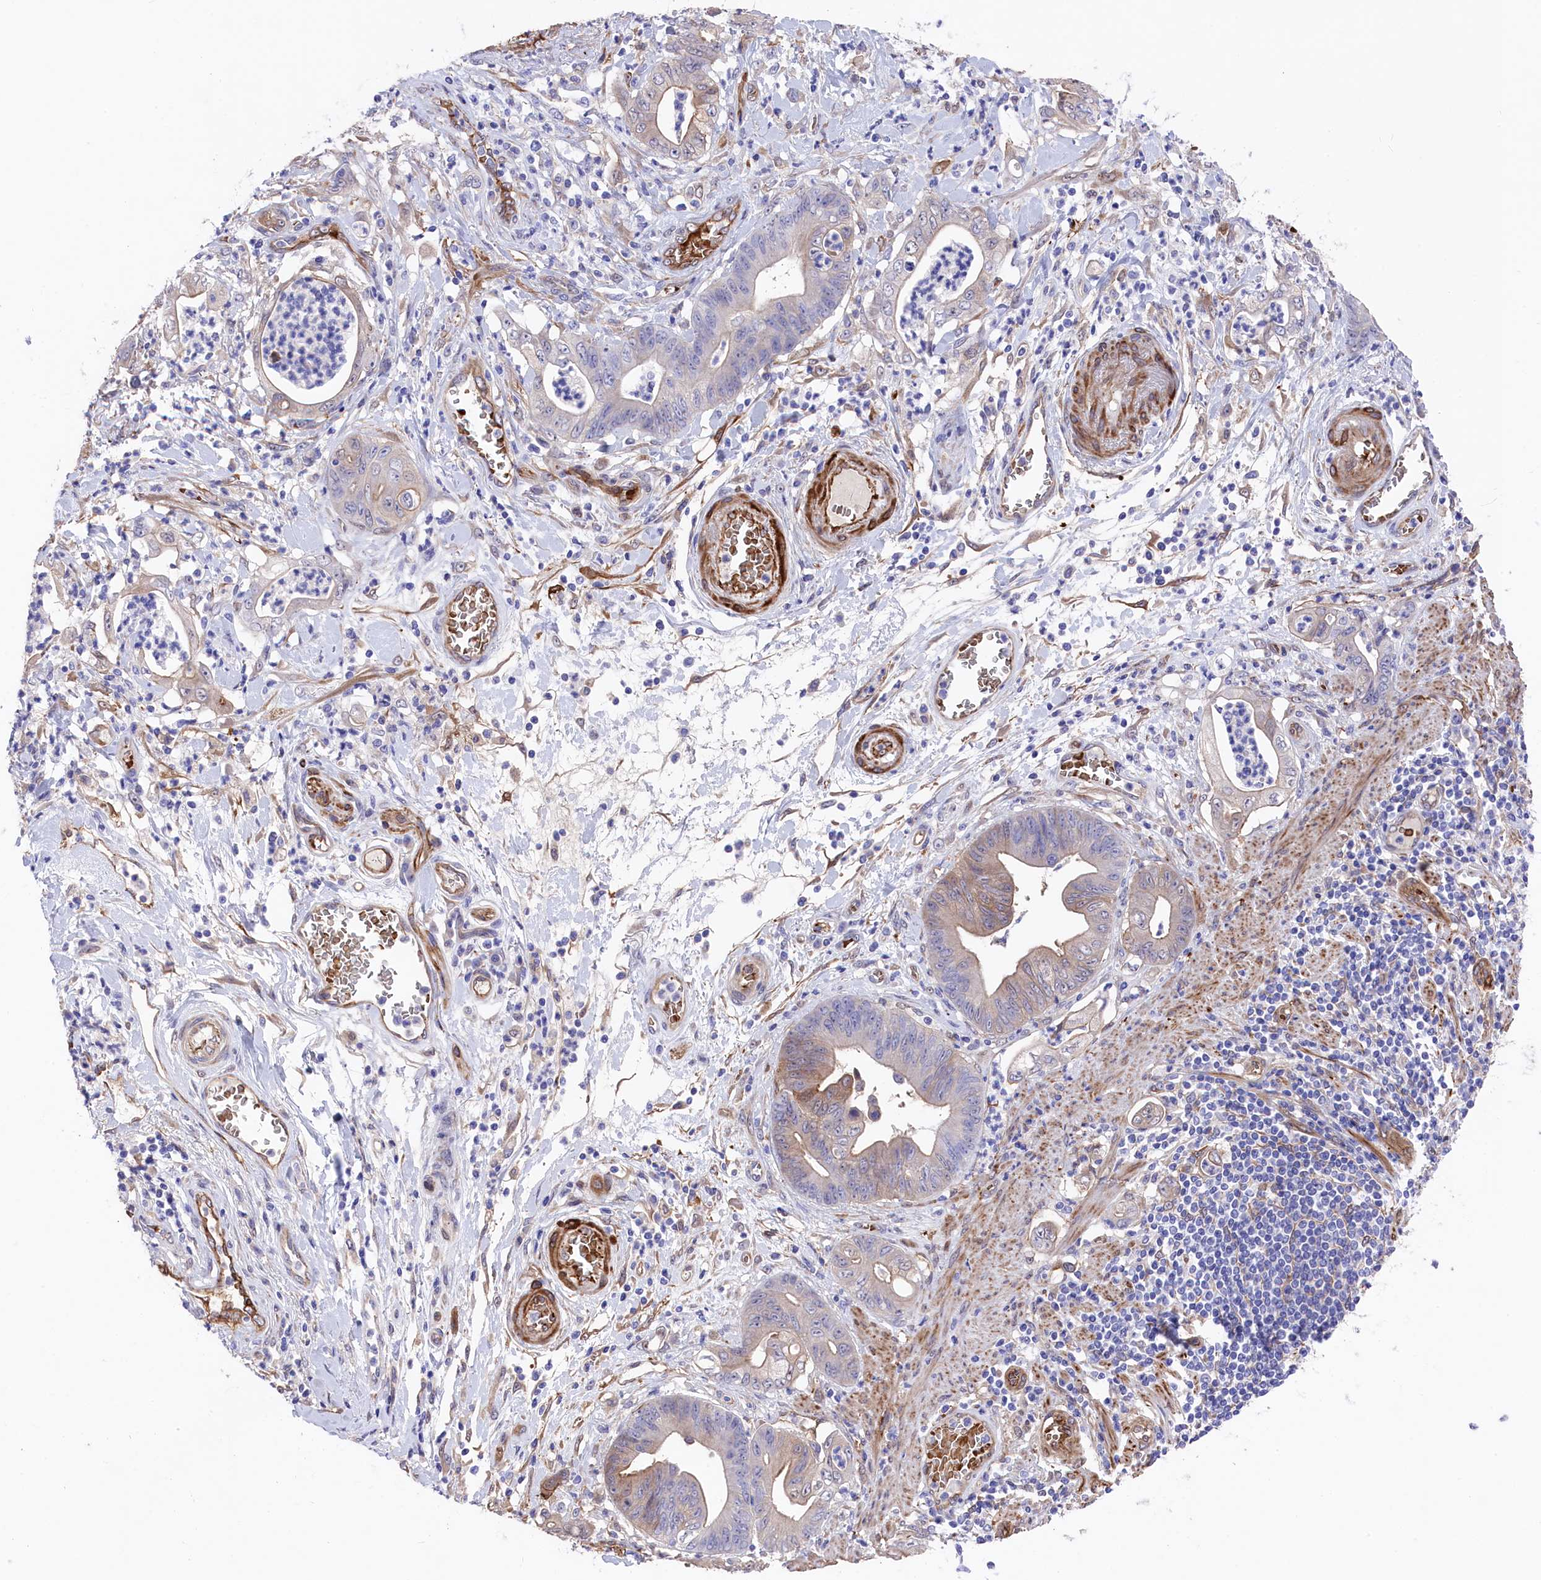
{"staining": {"intensity": "weak", "quantity": "<25%", "location": "cytoplasmic/membranous"}, "tissue": "stomach cancer", "cell_type": "Tumor cells", "image_type": "cancer", "snomed": [{"axis": "morphology", "description": "Adenocarcinoma, NOS"}, {"axis": "topography", "description": "Stomach"}], "caption": "Tumor cells are negative for protein expression in human stomach cancer.", "gene": "LHFPL4", "patient": {"sex": "female", "age": 73}}